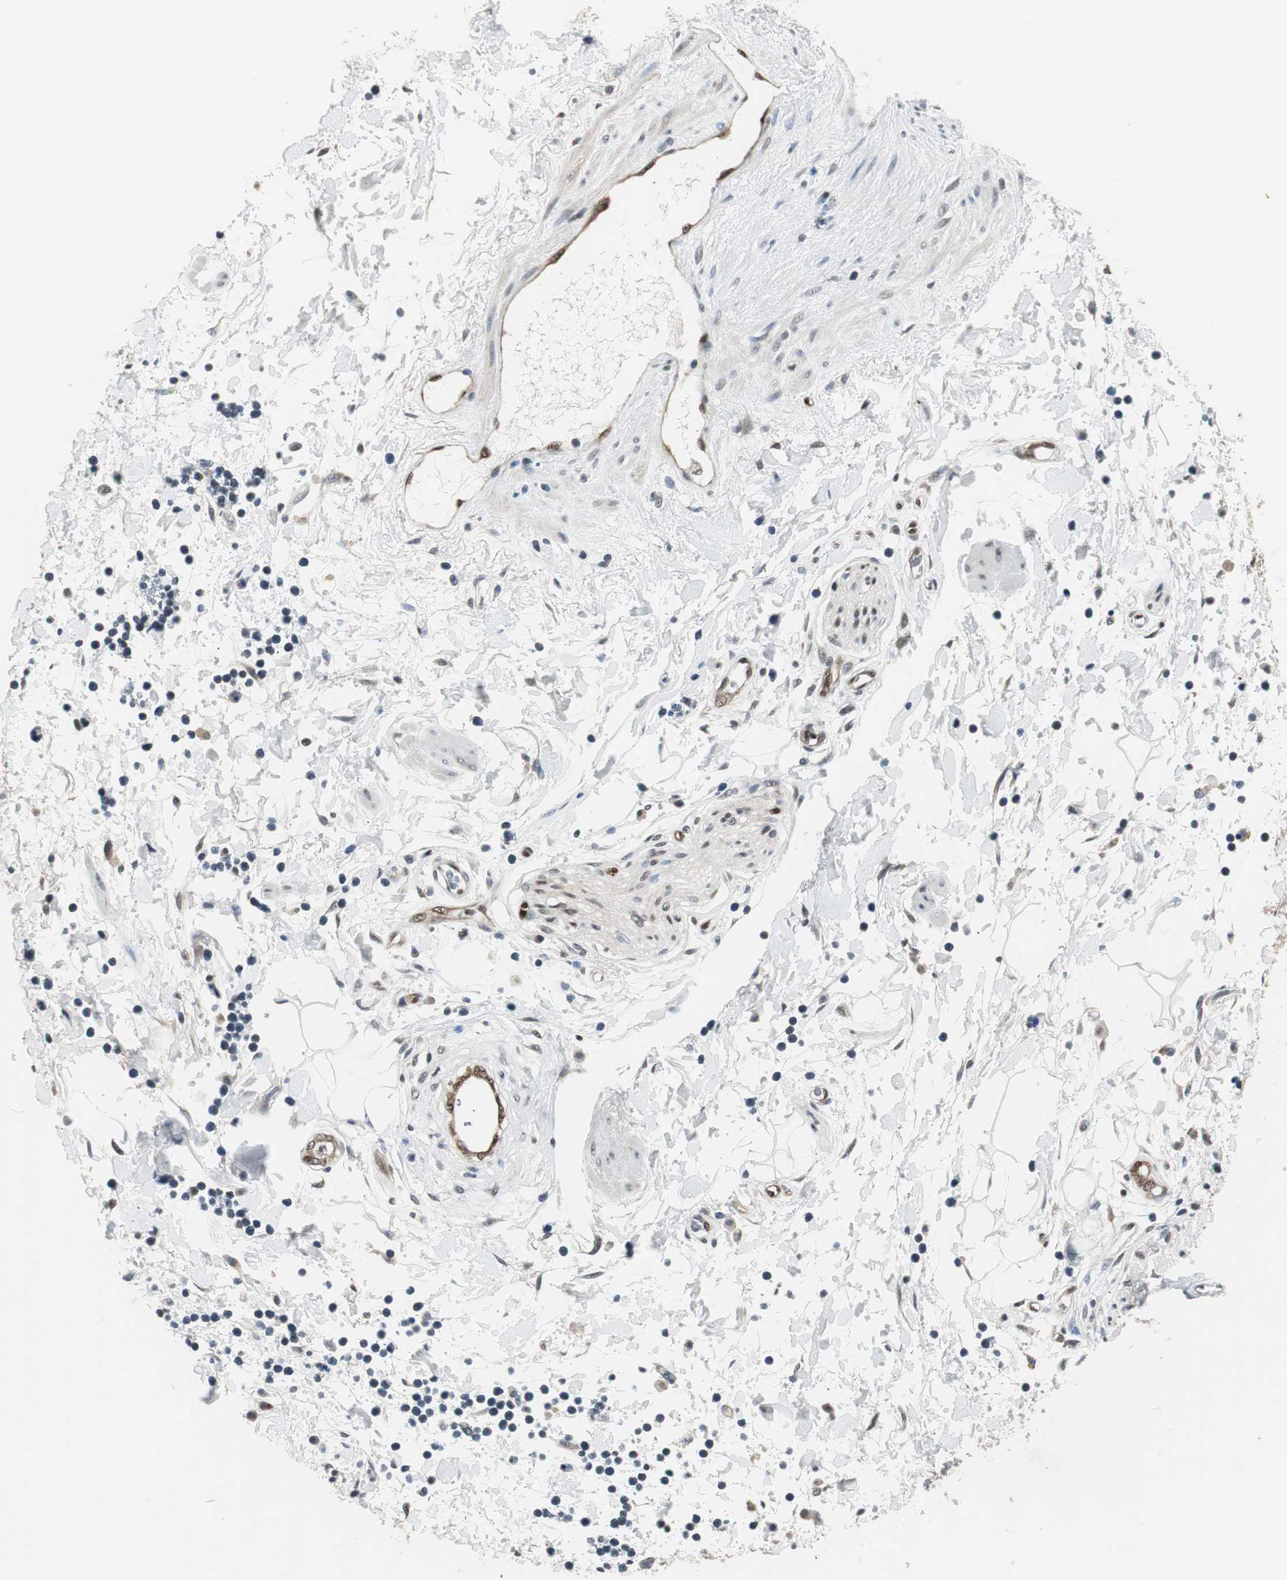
{"staining": {"intensity": "weak", "quantity": ">75%", "location": "cytoplasmic/membranous"}, "tissue": "adipose tissue", "cell_type": "Adipocytes", "image_type": "normal", "snomed": [{"axis": "morphology", "description": "Normal tissue, NOS"}, {"axis": "topography", "description": "Soft tissue"}, {"axis": "topography", "description": "Peripheral nerve tissue"}], "caption": "Adipocytes display low levels of weak cytoplasmic/membranous expression in about >75% of cells in benign adipose tissue.", "gene": "SMAD1", "patient": {"sex": "female", "age": 71}}